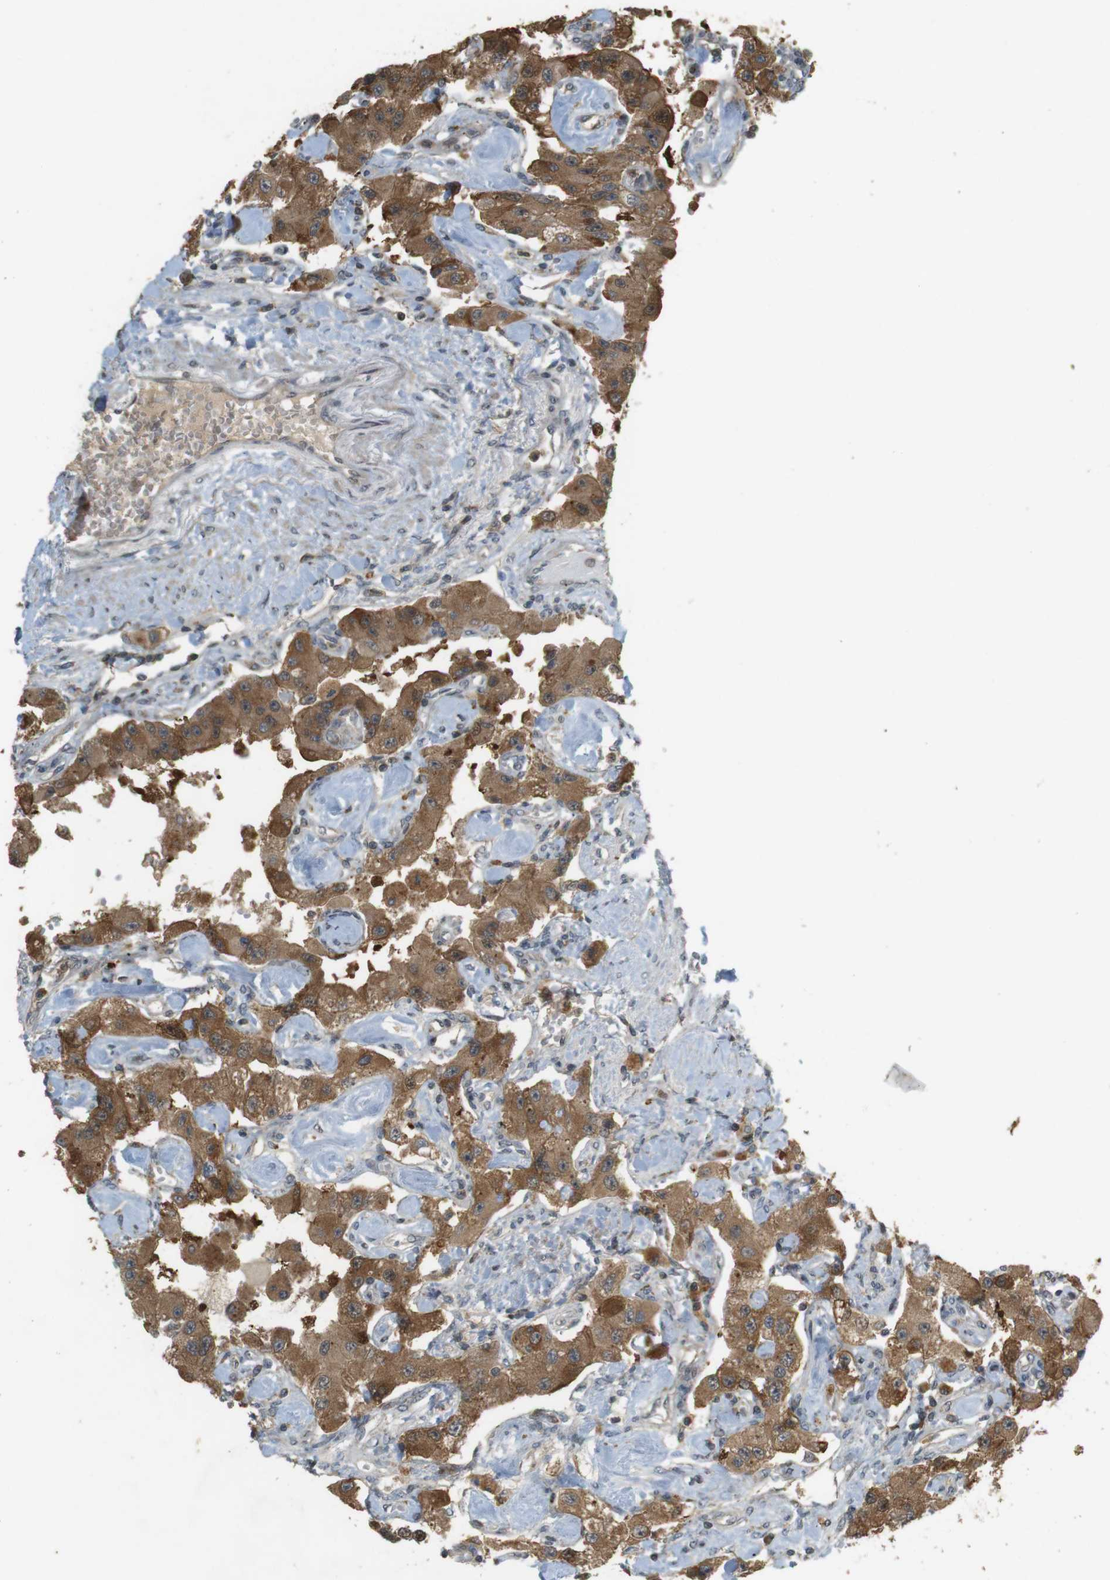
{"staining": {"intensity": "moderate", "quantity": ">75%", "location": "cytoplasmic/membranous"}, "tissue": "carcinoid", "cell_type": "Tumor cells", "image_type": "cancer", "snomed": [{"axis": "morphology", "description": "Carcinoid, malignant, NOS"}, {"axis": "topography", "description": "Pancreas"}], "caption": "The immunohistochemical stain labels moderate cytoplasmic/membranous staining in tumor cells of malignant carcinoid tissue. Ihc stains the protein in brown and the nuclei are stained blue.", "gene": "TMX3", "patient": {"sex": "male", "age": 41}}